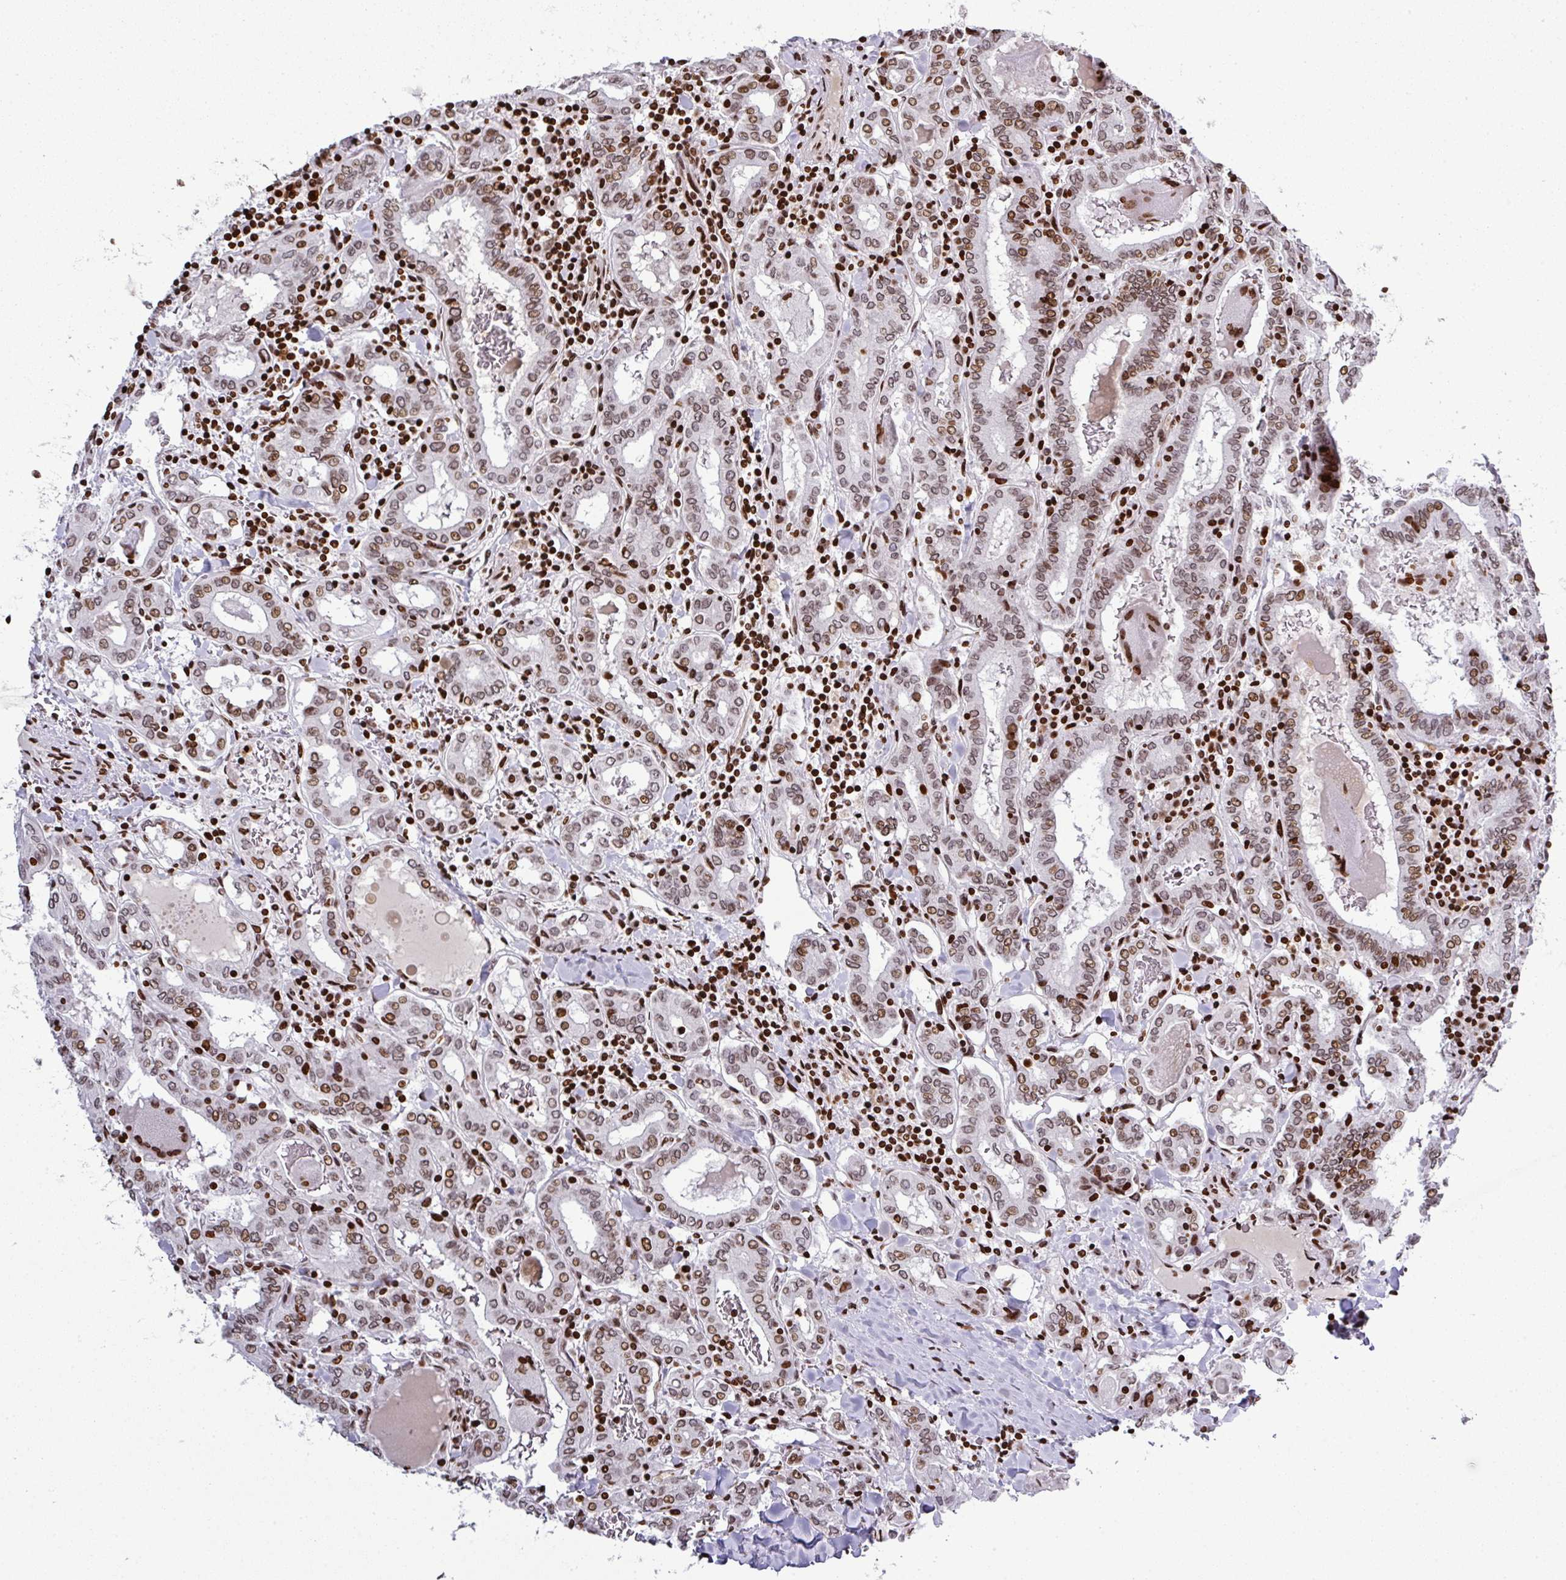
{"staining": {"intensity": "moderate", "quantity": ">75%", "location": "nuclear"}, "tissue": "thyroid cancer", "cell_type": "Tumor cells", "image_type": "cancer", "snomed": [{"axis": "morphology", "description": "Papillary adenocarcinoma, NOS"}, {"axis": "topography", "description": "Thyroid gland"}], "caption": "Protein expression analysis of human thyroid cancer reveals moderate nuclear staining in approximately >75% of tumor cells. The protein is stained brown, and the nuclei are stained in blue (DAB (3,3'-diaminobenzidine) IHC with brightfield microscopy, high magnification).", "gene": "RASL11A", "patient": {"sex": "female", "age": 72}}